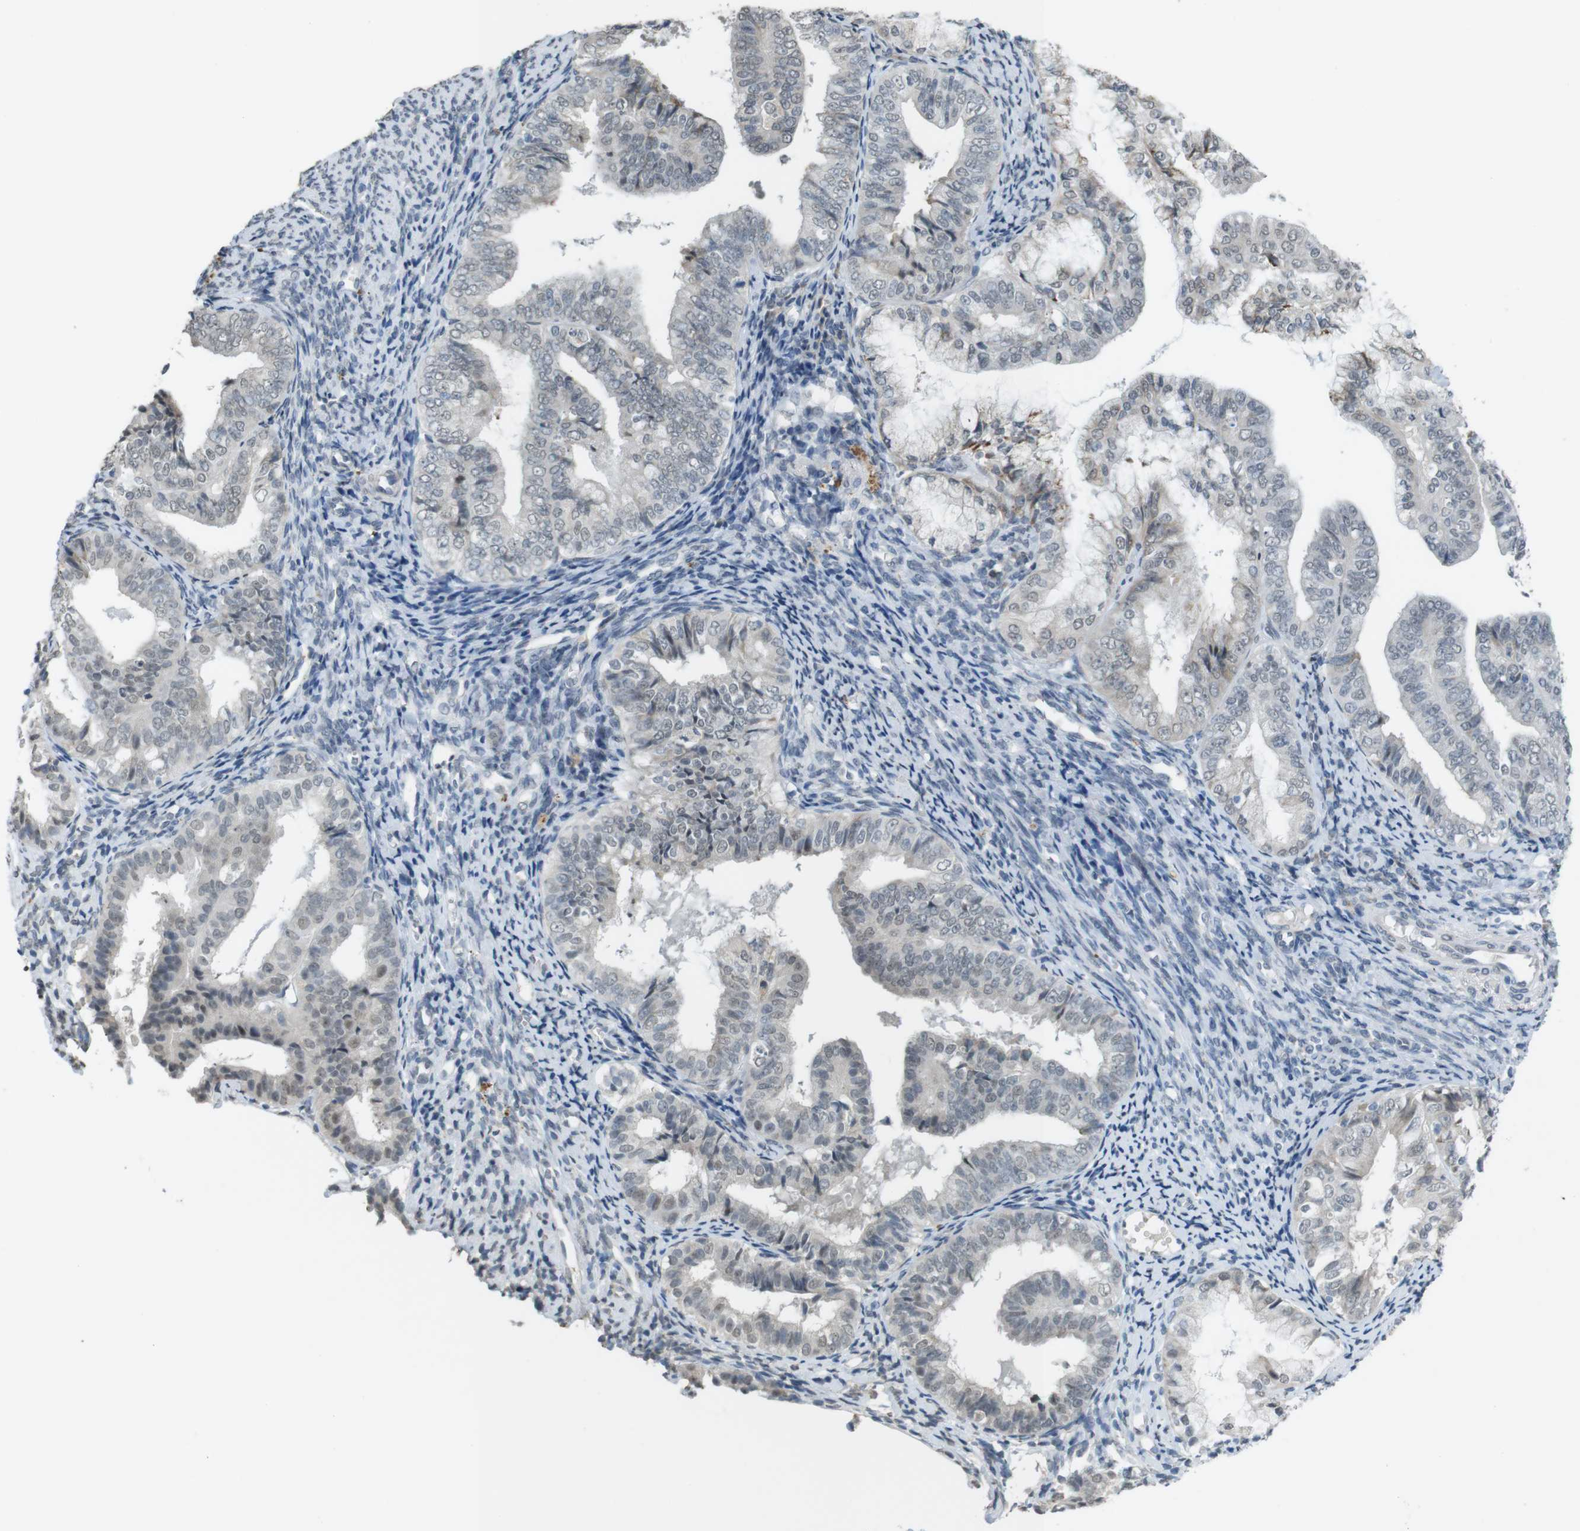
{"staining": {"intensity": "weak", "quantity": "<25%", "location": "nuclear"}, "tissue": "endometrial cancer", "cell_type": "Tumor cells", "image_type": "cancer", "snomed": [{"axis": "morphology", "description": "Adenocarcinoma, NOS"}, {"axis": "topography", "description": "Endometrium"}], "caption": "Immunohistochemical staining of human endometrial cancer displays no significant staining in tumor cells.", "gene": "FZD10", "patient": {"sex": "female", "age": 63}}